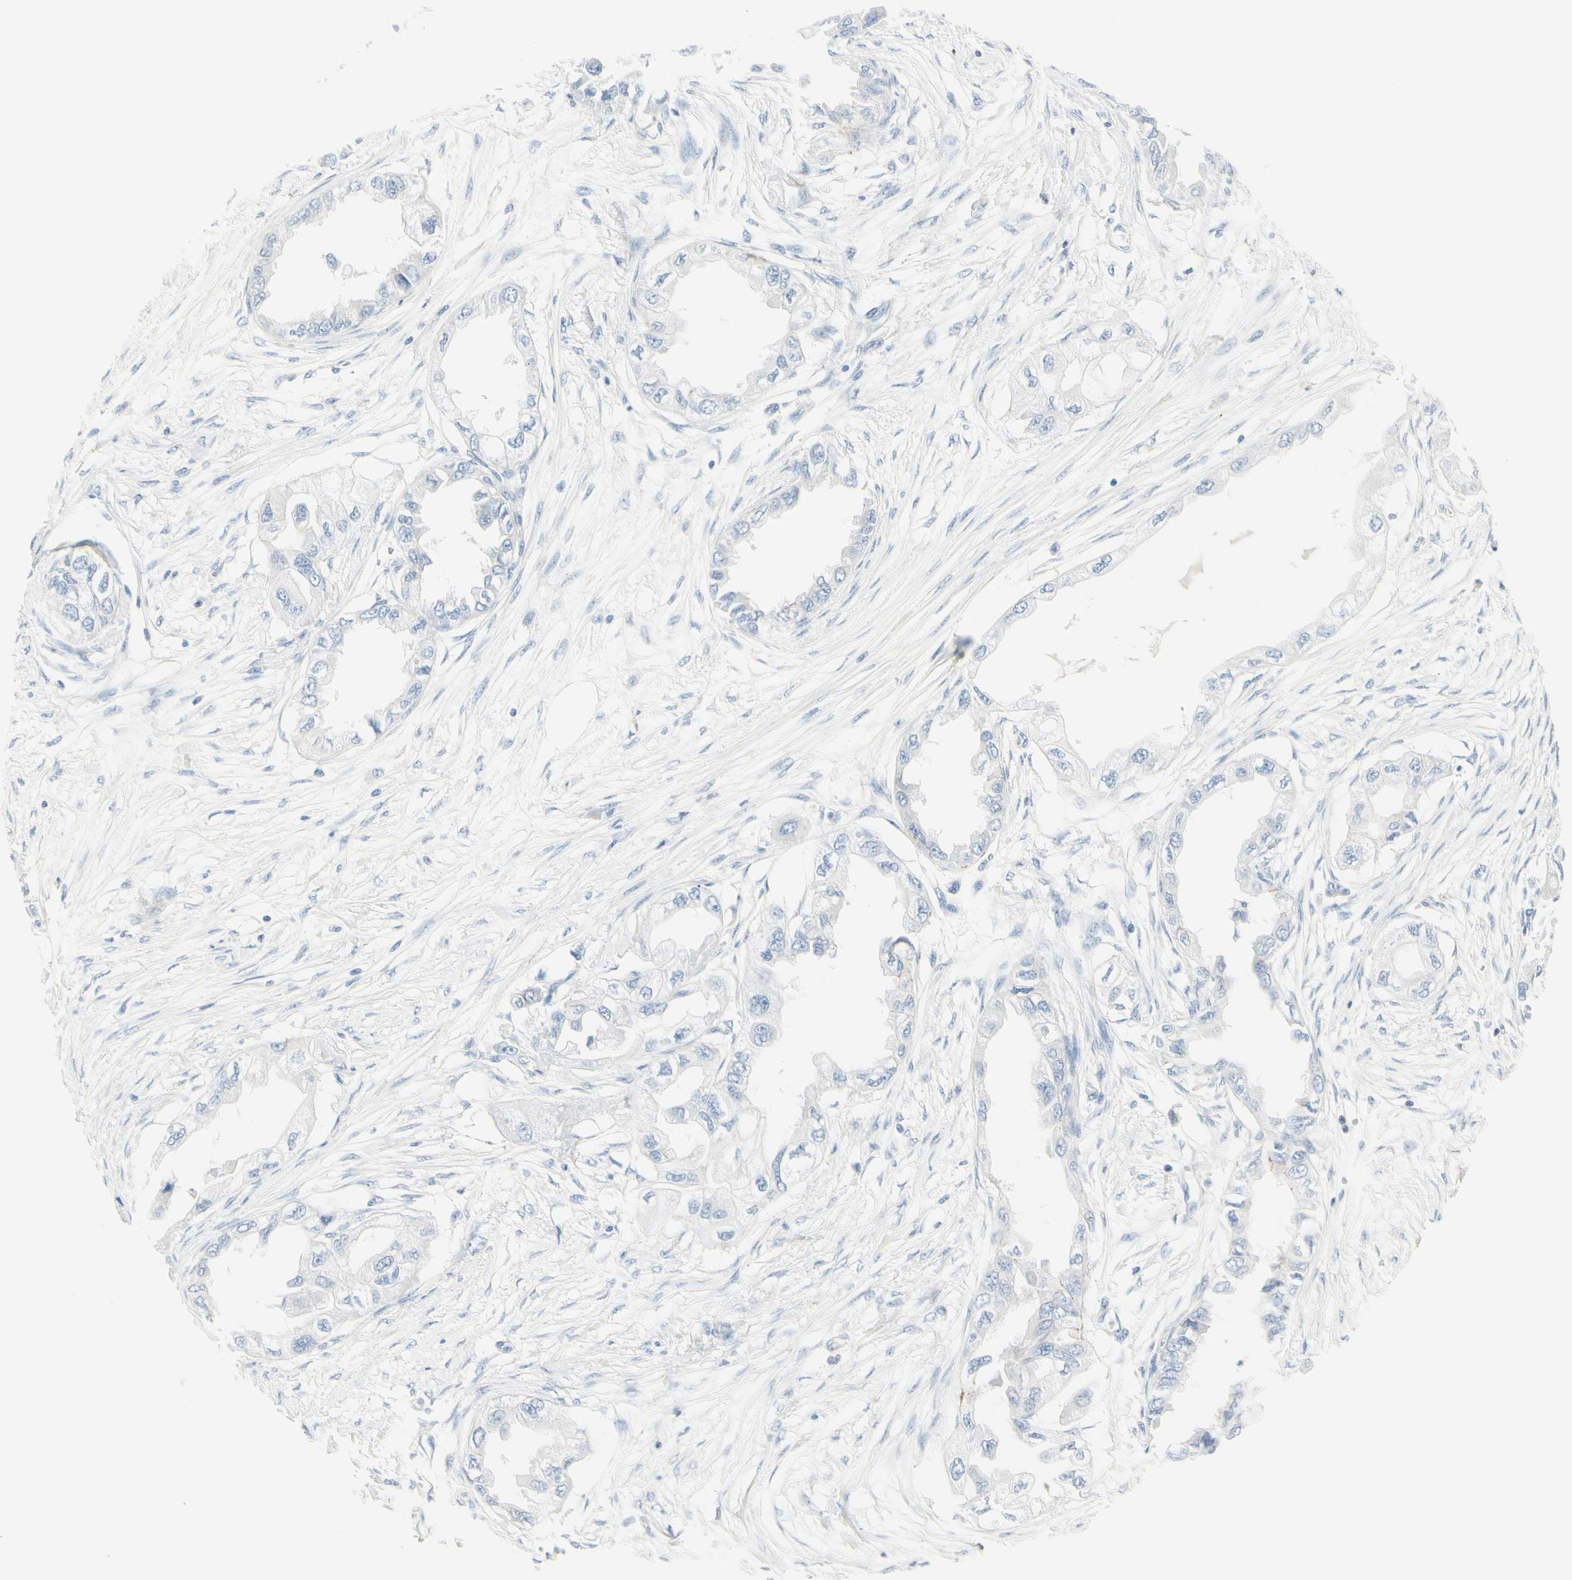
{"staining": {"intensity": "negative", "quantity": "none", "location": "none"}, "tissue": "endometrial cancer", "cell_type": "Tumor cells", "image_type": "cancer", "snomed": [{"axis": "morphology", "description": "Adenocarcinoma, NOS"}, {"axis": "topography", "description": "Endometrium"}], "caption": "This photomicrograph is of endometrial adenocarcinoma stained with immunohistochemistry to label a protein in brown with the nuclei are counter-stained blue. There is no positivity in tumor cells. Brightfield microscopy of immunohistochemistry stained with DAB (brown) and hematoxylin (blue), captured at high magnification.", "gene": "CDHR5", "patient": {"sex": "female", "age": 67}}